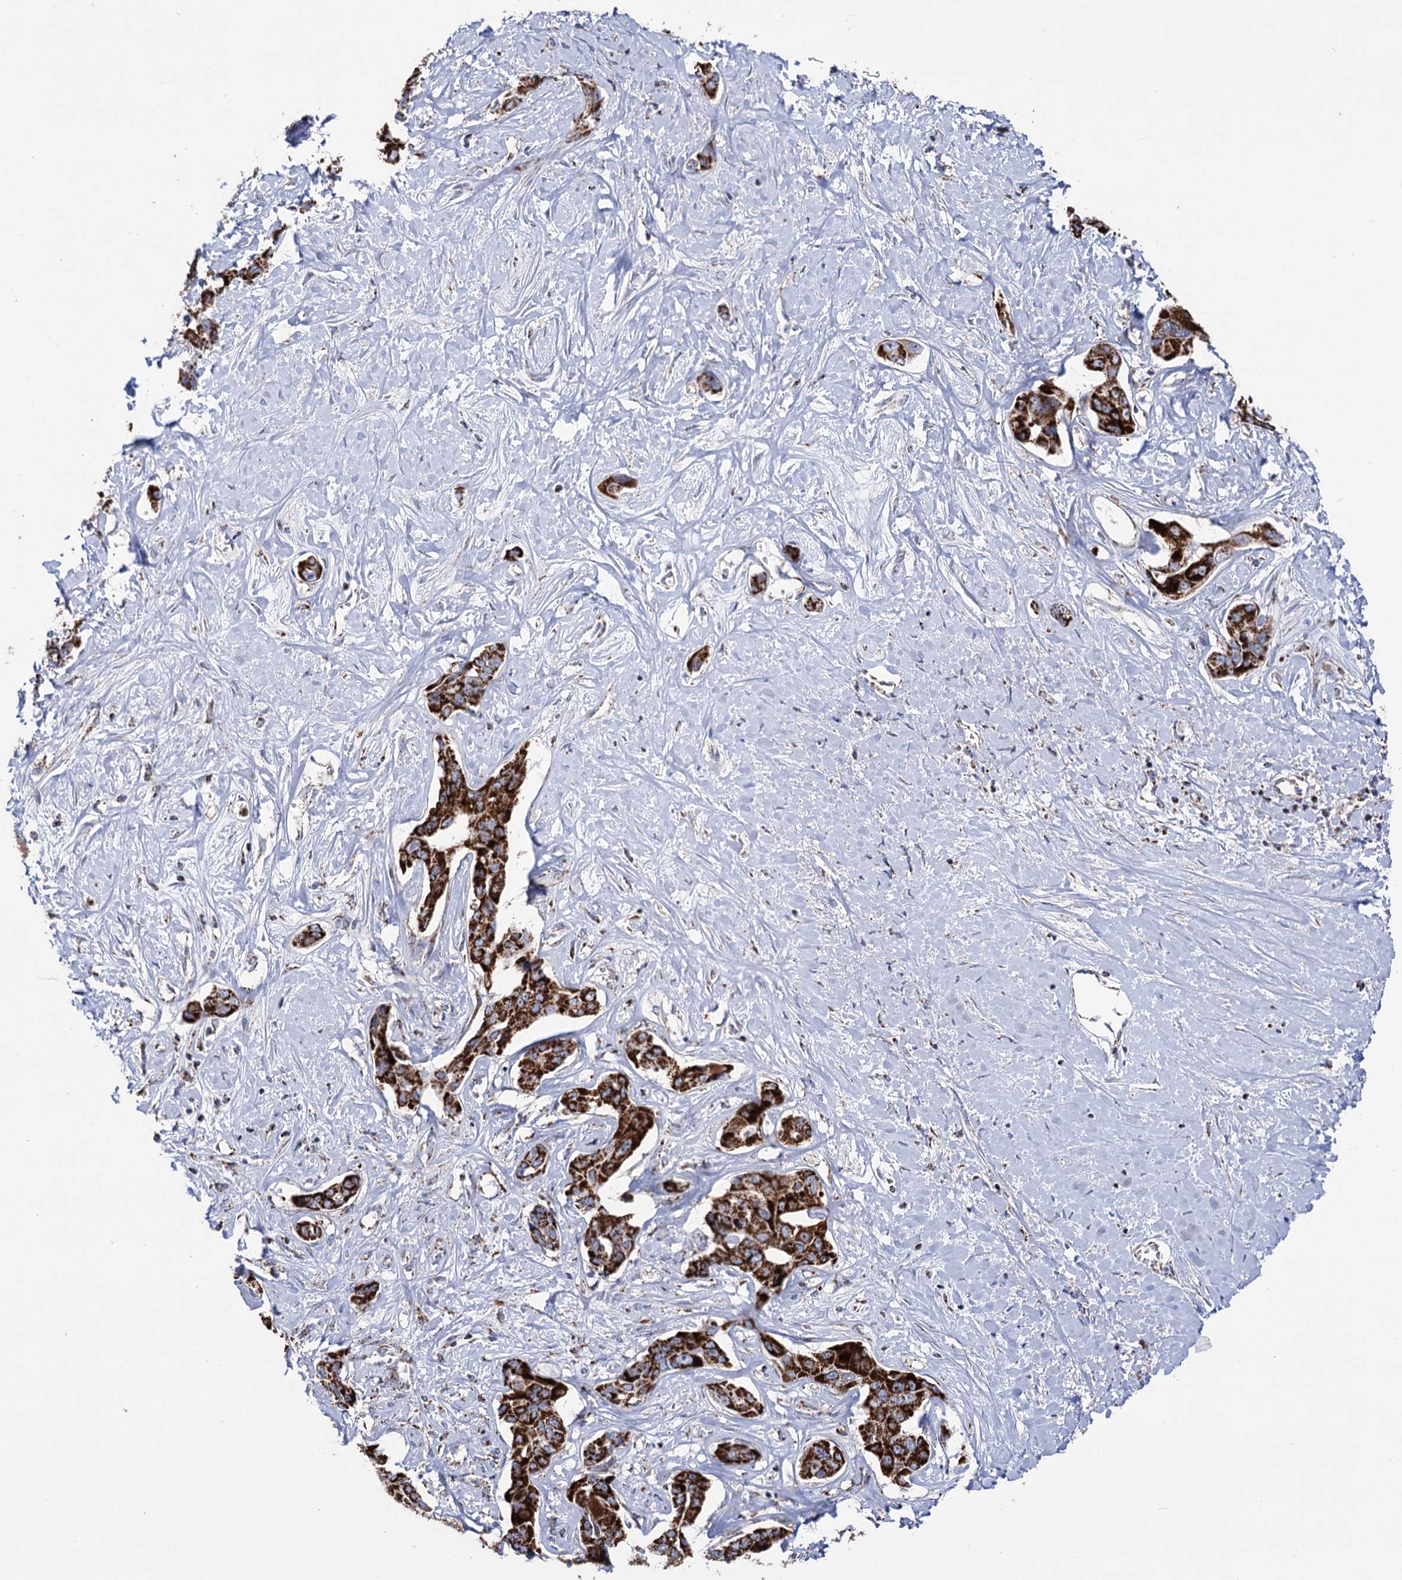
{"staining": {"intensity": "strong", "quantity": ">75%", "location": "cytoplasmic/membranous"}, "tissue": "liver cancer", "cell_type": "Tumor cells", "image_type": "cancer", "snomed": [{"axis": "morphology", "description": "Cholangiocarcinoma"}, {"axis": "topography", "description": "Liver"}], "caption": "Strong cytoplasmic/membranous positivity is identified in approximately >75% of tumor cells in liver cancer (cholangiocarcinoma). The staining is performed using DAB brown chromogen to label protein expression. The nuclei are counter-stained blue using hematoxylin.", "gene": "ABHD10", "patient": {"sex": "male", "age": 59}}